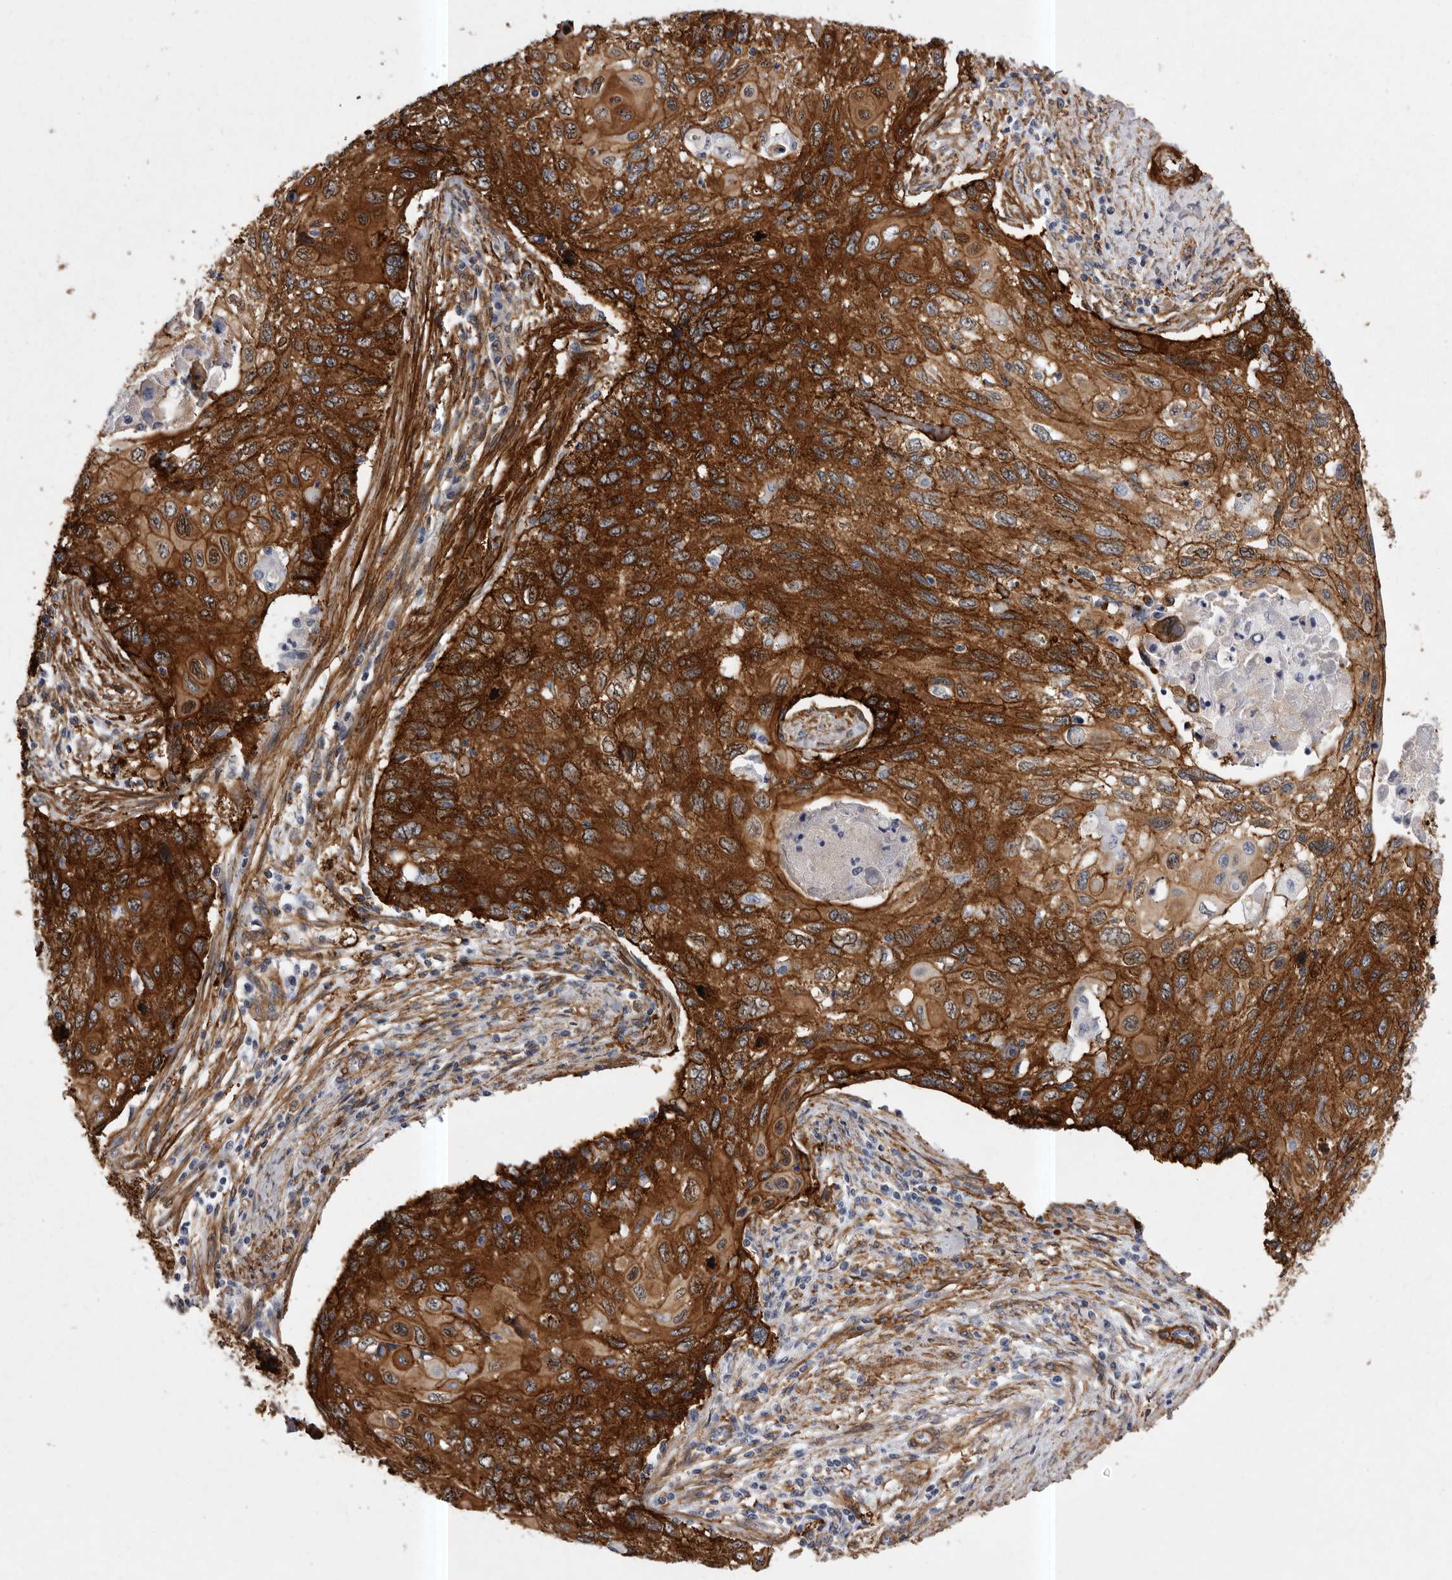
{"staining": {"intensity": "strong", "quantity": ">75%", "location": "cytoplasmic/membranous"}, "tissue": "cervical cancer", "cell_type": "Tumor cells", "image_type": "cancer", "snomed": [{"axis": "morphology", "description": "Squamous cell carcinoma, NOS"}, {"axis": "topography", "description": "Cervix"}], "caption": "Immunohistochemistry (IHC) (DAB) staining of human cervical cancer displays strong cytoplasmic/membranous protein expression in approximately >75% of tumor cells. The staining was performed using DAB (3,3'-diaminobenzidine), with brown indicating positive protein expression. Nuclei are stained blue with hematoxylin.", "gene": "ENAH", "patient": {"sex": "female", "age": 70}}